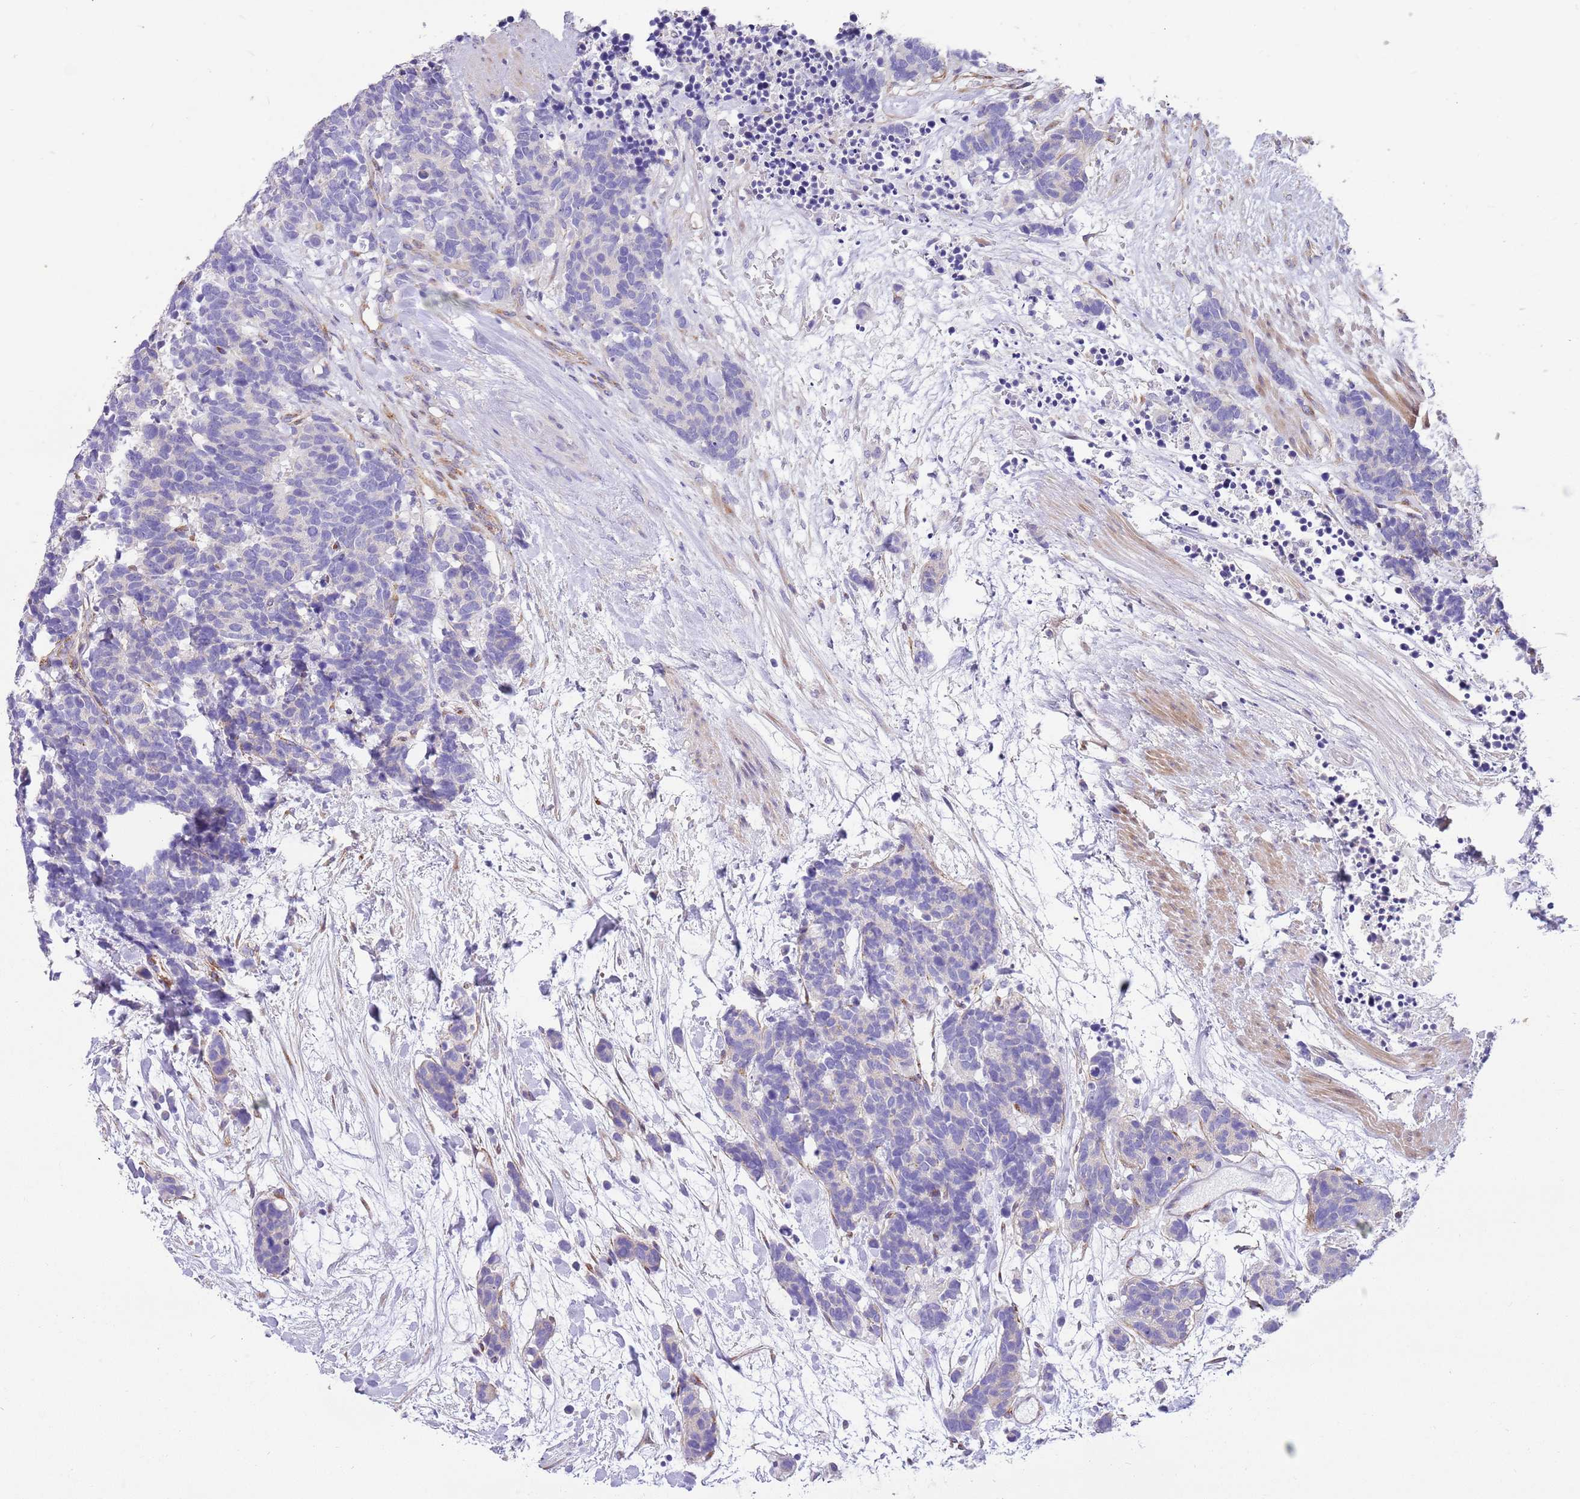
{"staining": {"intensity": "negative", "quantity": "none", "location": "none"}, "tissue": "carcinoid", "cell_type": "Tumor cells", "image_type": "cancer", "snomed": [{"axis": "morphology", "description": "Carcinoma, NOS"}, {"axis": "morphology", "description": "Carcinoid, malignant, NOS"}, {"axis": "topography", "description": "Prostate"}], "caption": "Human carcinoid stained for a protein using IHC exhibits no staining in tumor cells.", "gene": "SERINC3", "patient": {"sex": "male", "age": 57}}